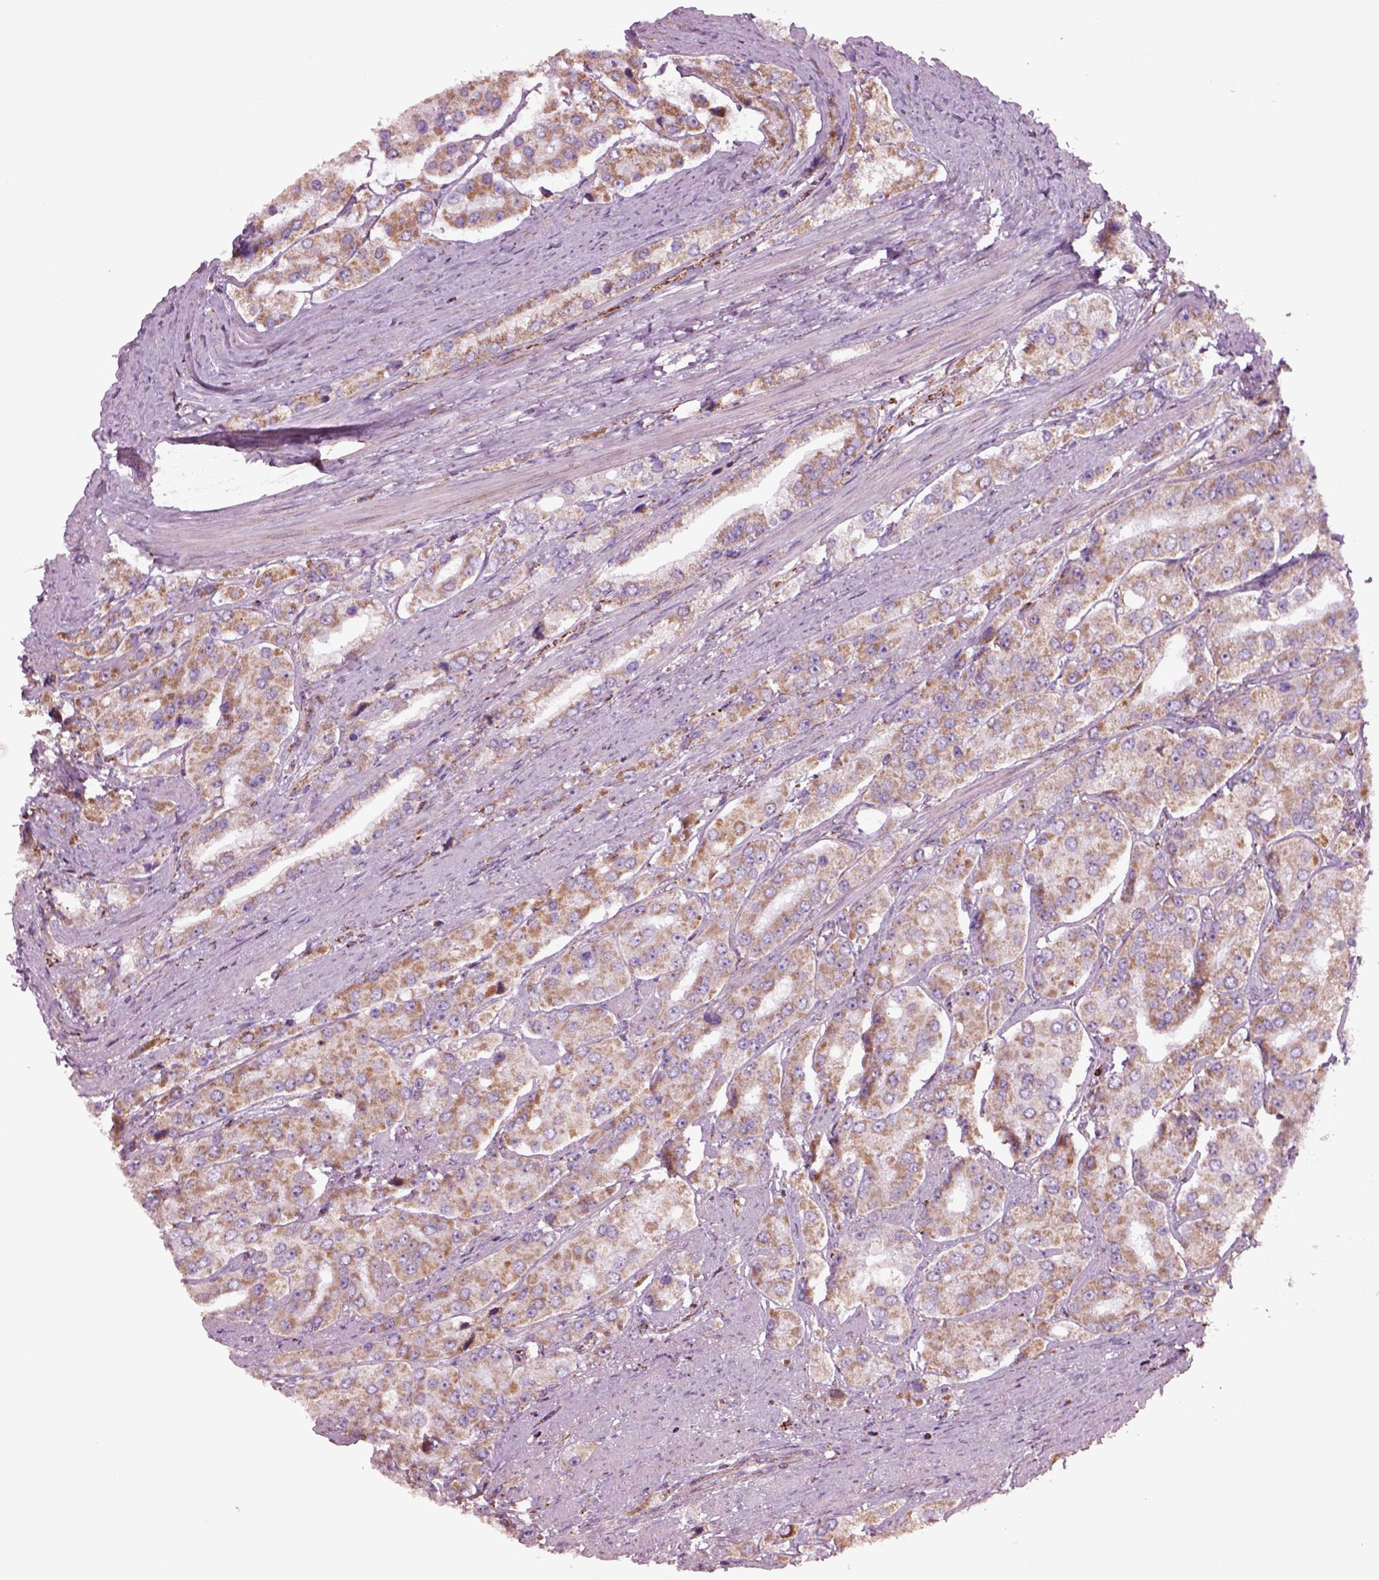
{"staining": {"intensity": "moderate", "quantity": ">75%", "location": "cytoplasmic/membranous"}, "tissue": "prostate cancer", "cell_type": "Tumor cells", "image_type": "cancer", "snomed": [{"axis": "morphology", "description": "Adenocarcinoma, Low grade"}, {"axis": "topography", "description": "Prostate"}], "caption": "Moderate cytoplasmic/membranous expression is appreciated in approximately >75% of tumor cells in prostate cancer (low-grade adenocarcinoma).", "gene": "SLC25A24", "patient": {"sex": "male", "age": 69}}